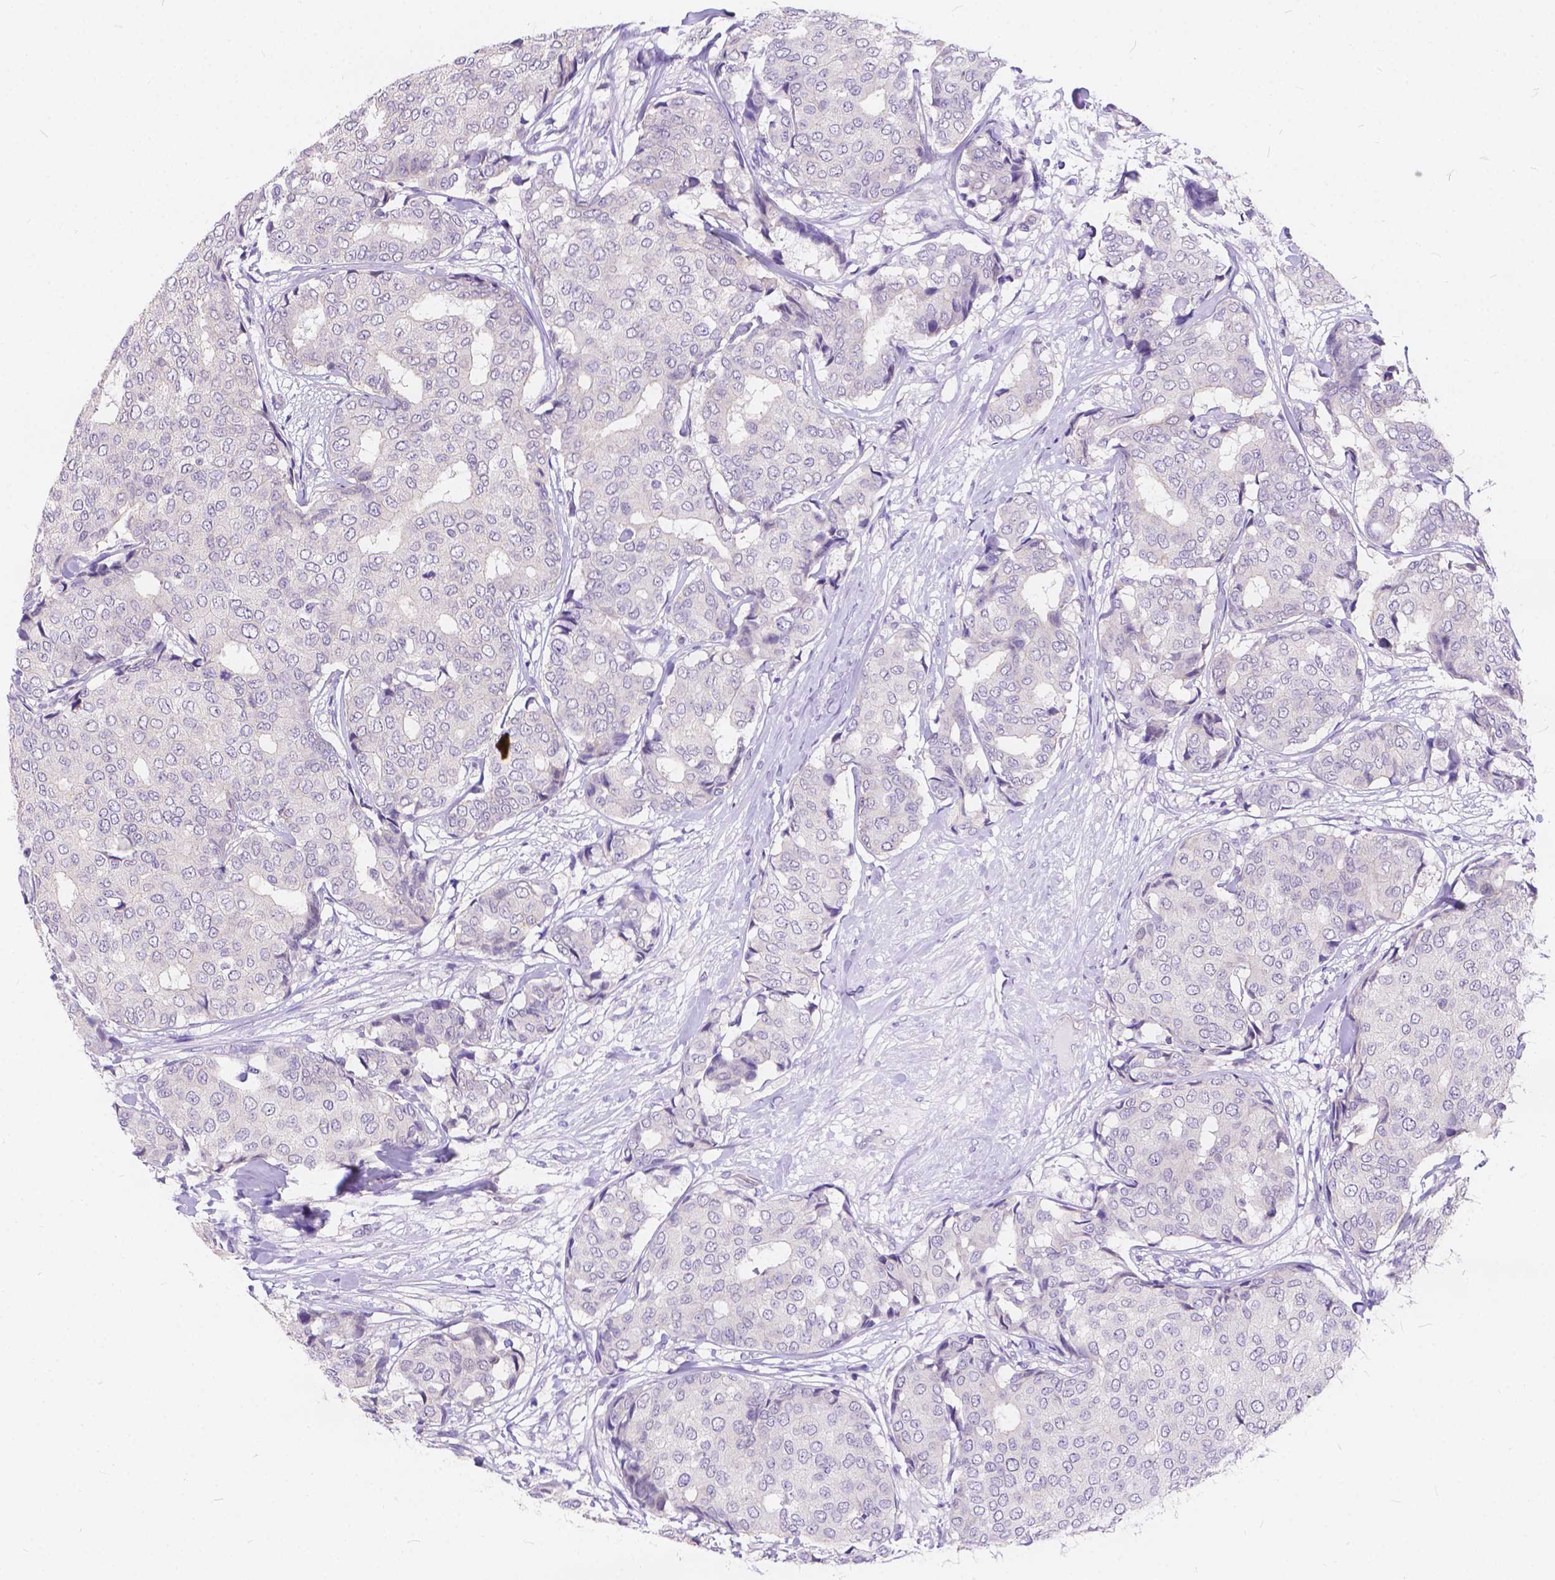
{"staining": {"intensity": "negative", "quantity": "none", "location": "none"}, "tissue": "breast cancer", "cell_type": "Tumor cells", "image_type": "cancer", "snomed": [{"axis": "morphology", "description": "Duct carcinoma"}, {"axis": "topography", "description": "Breast"}], "caption": "IHC photomicrograph of neoplastic tissue: human breast cancer stained with DAB (3,3'-diaminobenzidine) exhibits no significant protein staining in tumor cells. The staining was performed using DAB (3,3'-diaminobenzidine) to visualize the protein expression in brown, while the nuclei were stained in blue with hematoxylin (Magnification: 20x).", "gene": "DLEC1", "patient": {"sex": "female", "age": 75}}